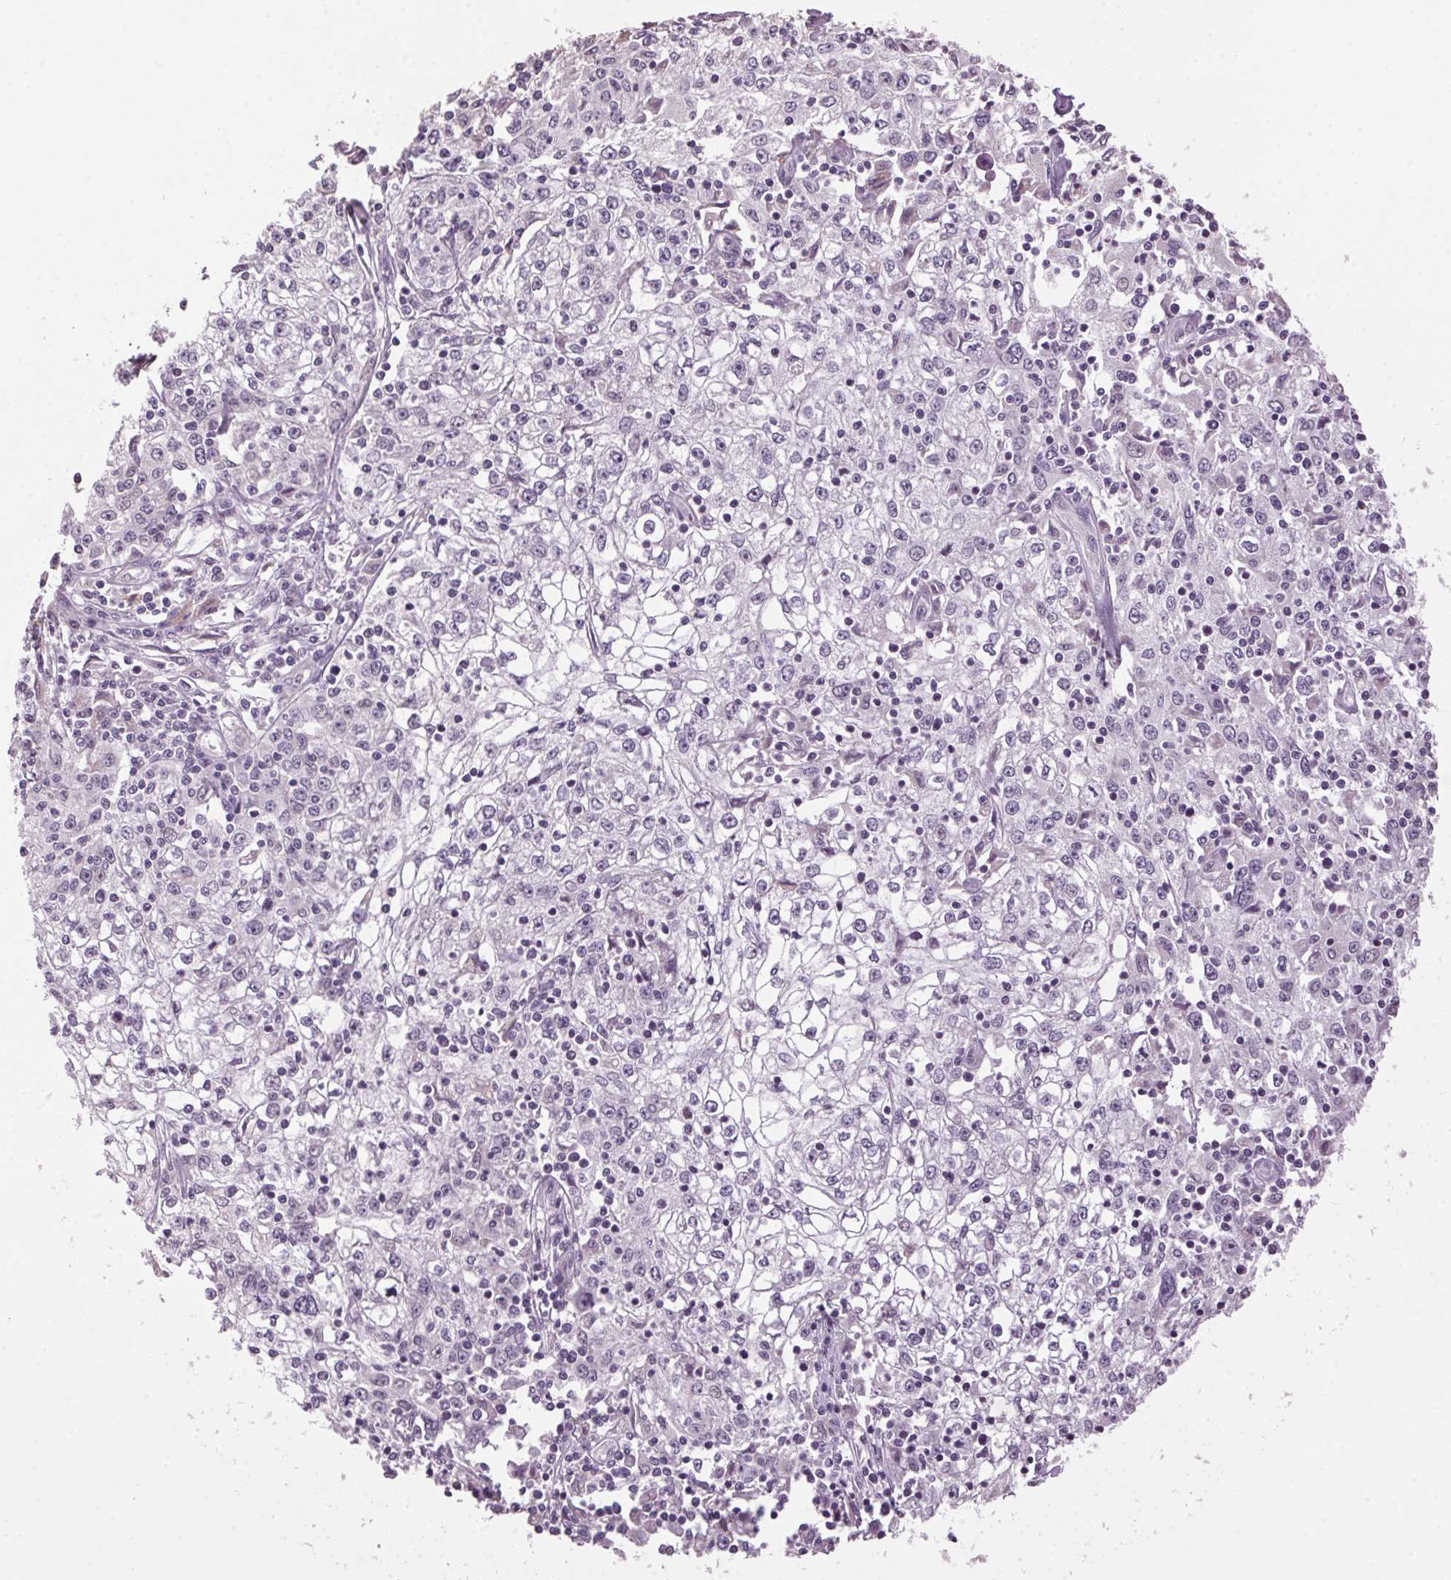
{"staining": {"intensity": "negative", "quantity": "none", "location": "none"}, "tissue": "cervical cancer", "cell_type": "Tumor cells", "image_type": "cancer", "snomed": [{"axis": "morphology", "description": "Squamous cell carcinoma, NOS"}, {"axis": "topography", "description": "Cervix"}], "caption": "Immunohistochemical staining of cervical cancer (squamous cell carcinoma) displays no significant expression in tumor cells.", "gene": "VWA3B", "patient": {"sex": "female", "age": 85}}